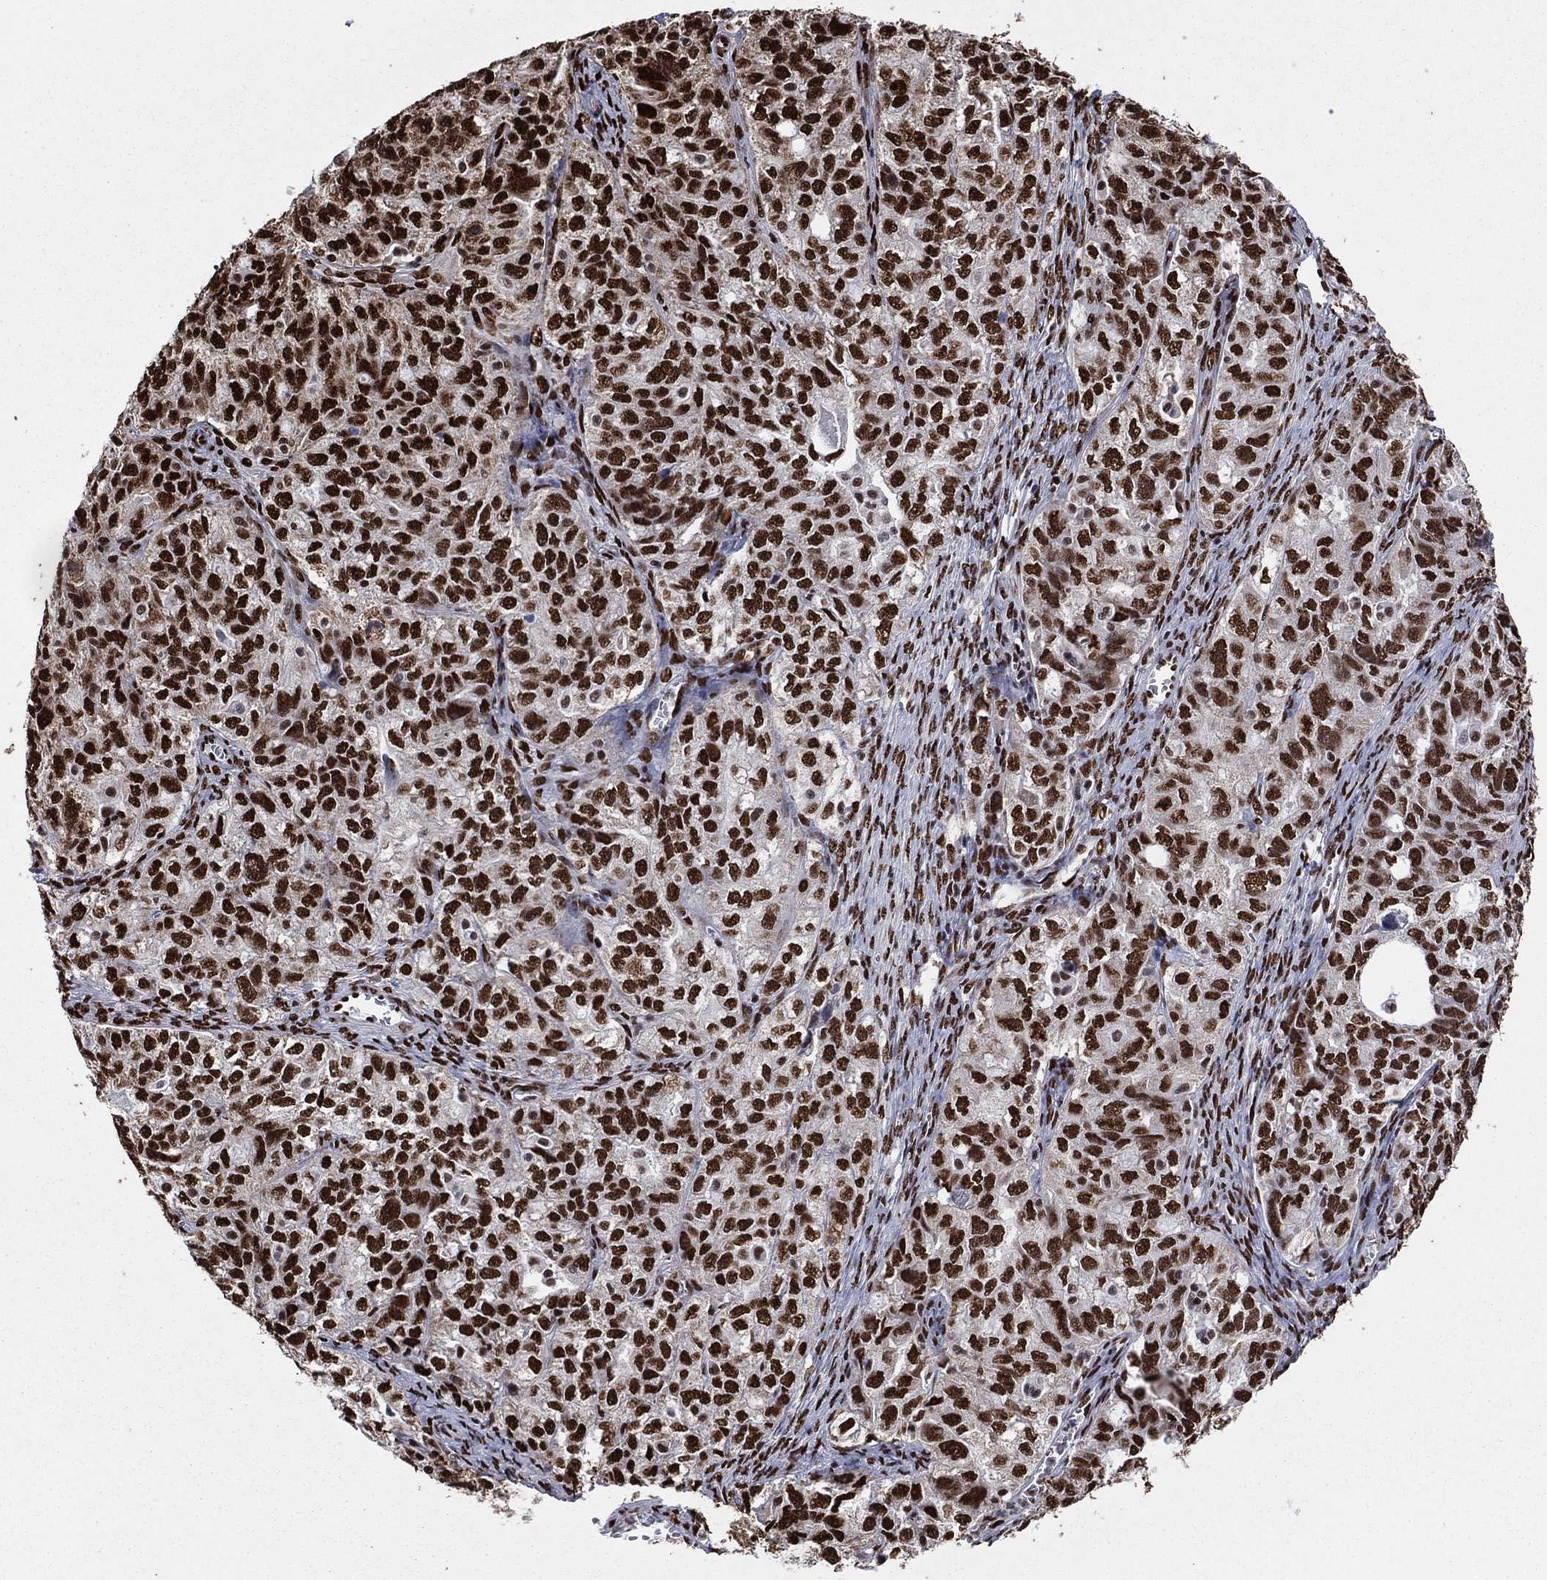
{"staining": {"intensity": "strong", "quantity": ">75%", "location": "nuclear"}, "tissue": "ovarian cancer", "cell_type": "Tumor cells", "image_type": "cancer", "snomed": [{"axis": "morphology", "description": "Cystadenocarcinoma, serous, NOS"}, {"axis": "topography", "description": "Ovary"}], "caption": "A micrograph showing strong nuclear staining in approximately >75% of tumor cells in ovarian serous cystadenocarcinoma, as visualized by brown immunohistochemical staining.", "gene": "TP53BP1", "patient": {"sex": "female", "age": 51}}